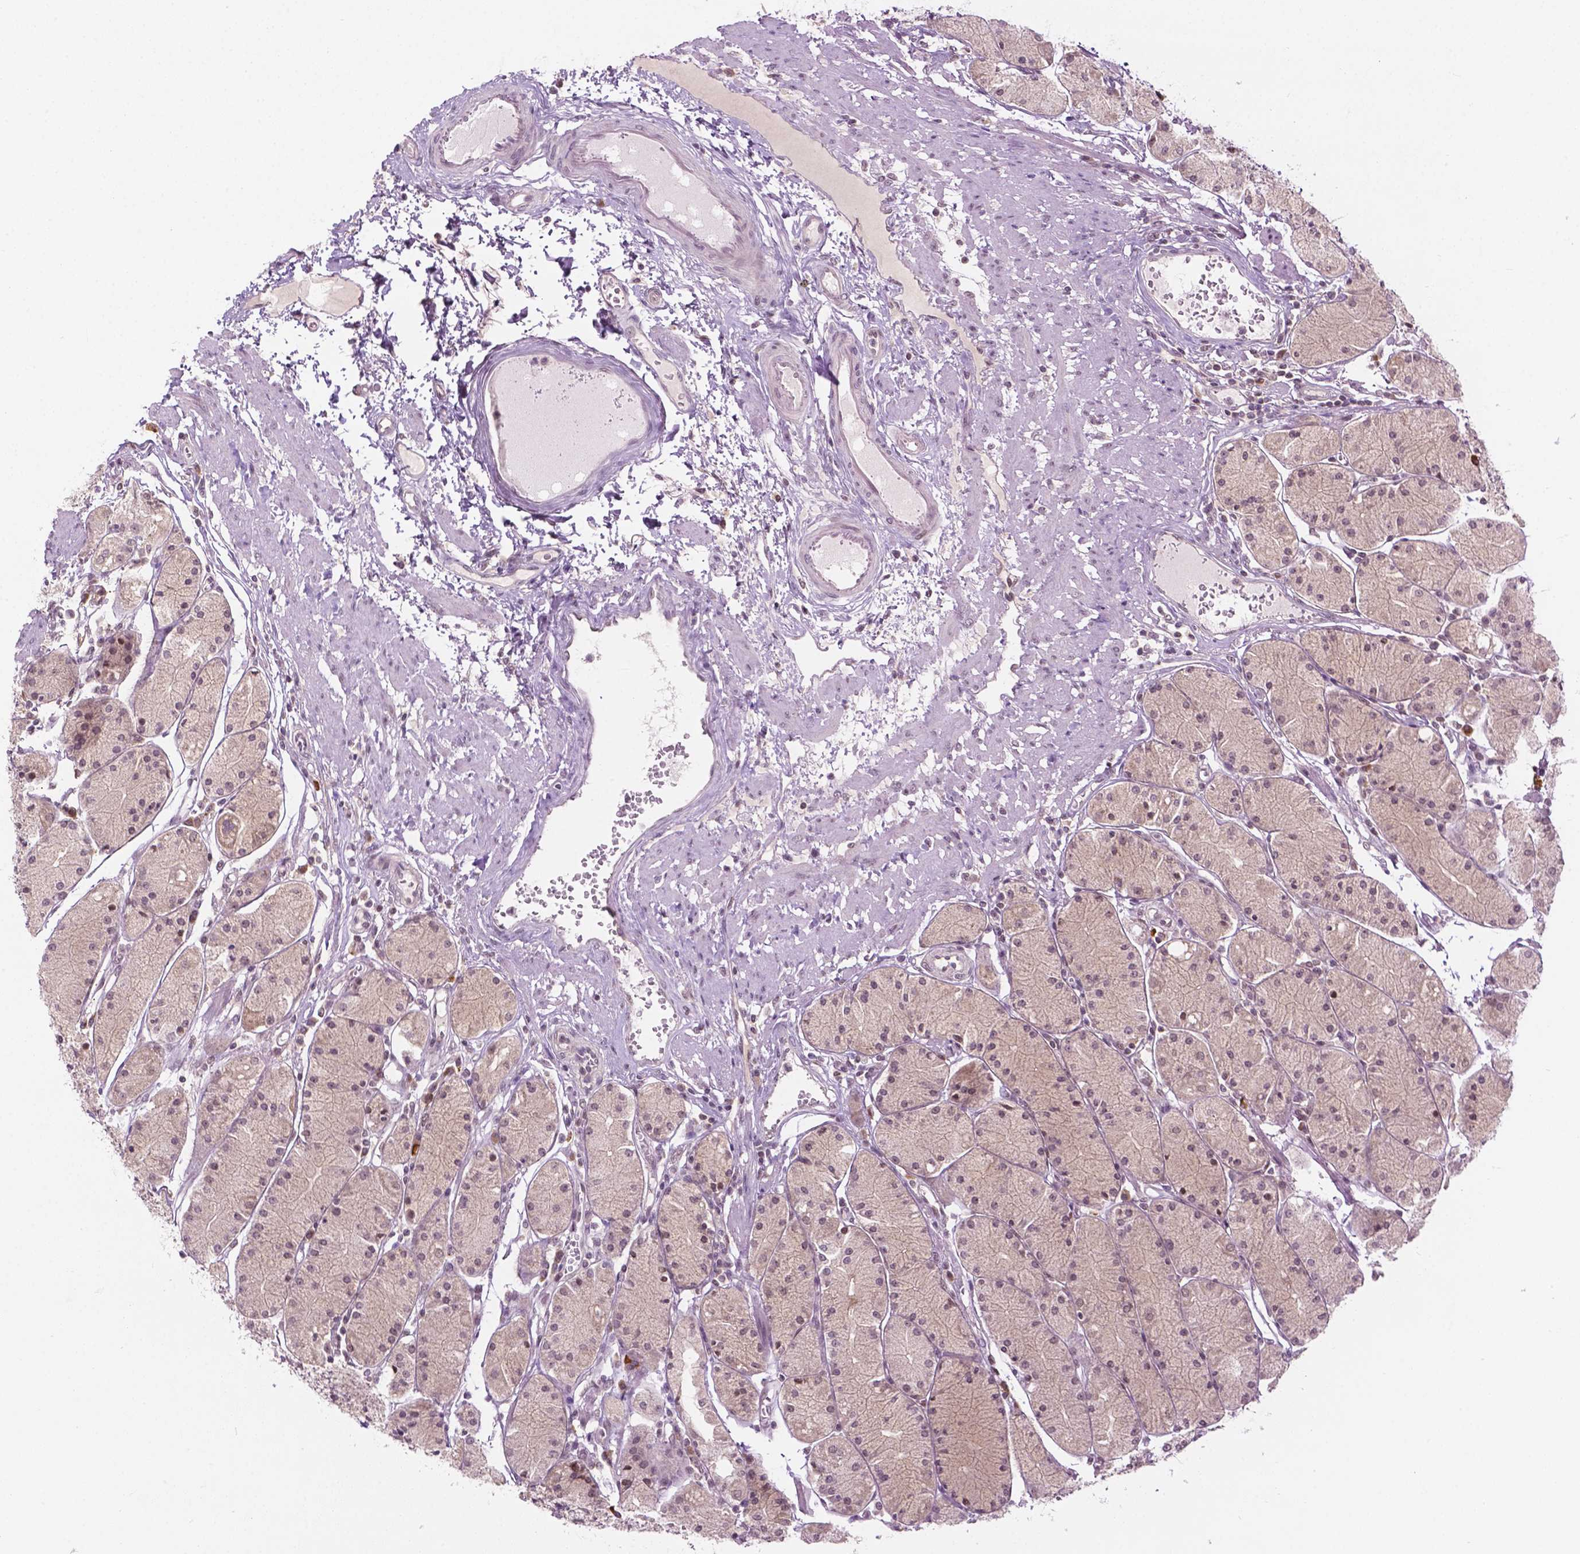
{"staining": {"intensity": "weak", "quantity": "25%-75%", "location": "cytoplasmic/membranous,nuclear"}, "tissue": "stomach", "cell_type": "Glandular cells", "image_type": "normal", "snomed": [{"axis": "morphology", "description": "Normal tissue, NOS"}, {"axis": "topography", "description": "Stomach, upper"}], "caption": "This histopathology image demonstrates unremarkable stomach stained with immunohistochemistry to label a protein in brown. The cytoplasmic/membranous,nuclear of glandular cells show weak positivity for the protein. Nuclei are counter-stained blue.", "gene": "DENND4A", "patient": {"sex": "male", "age": 69}}